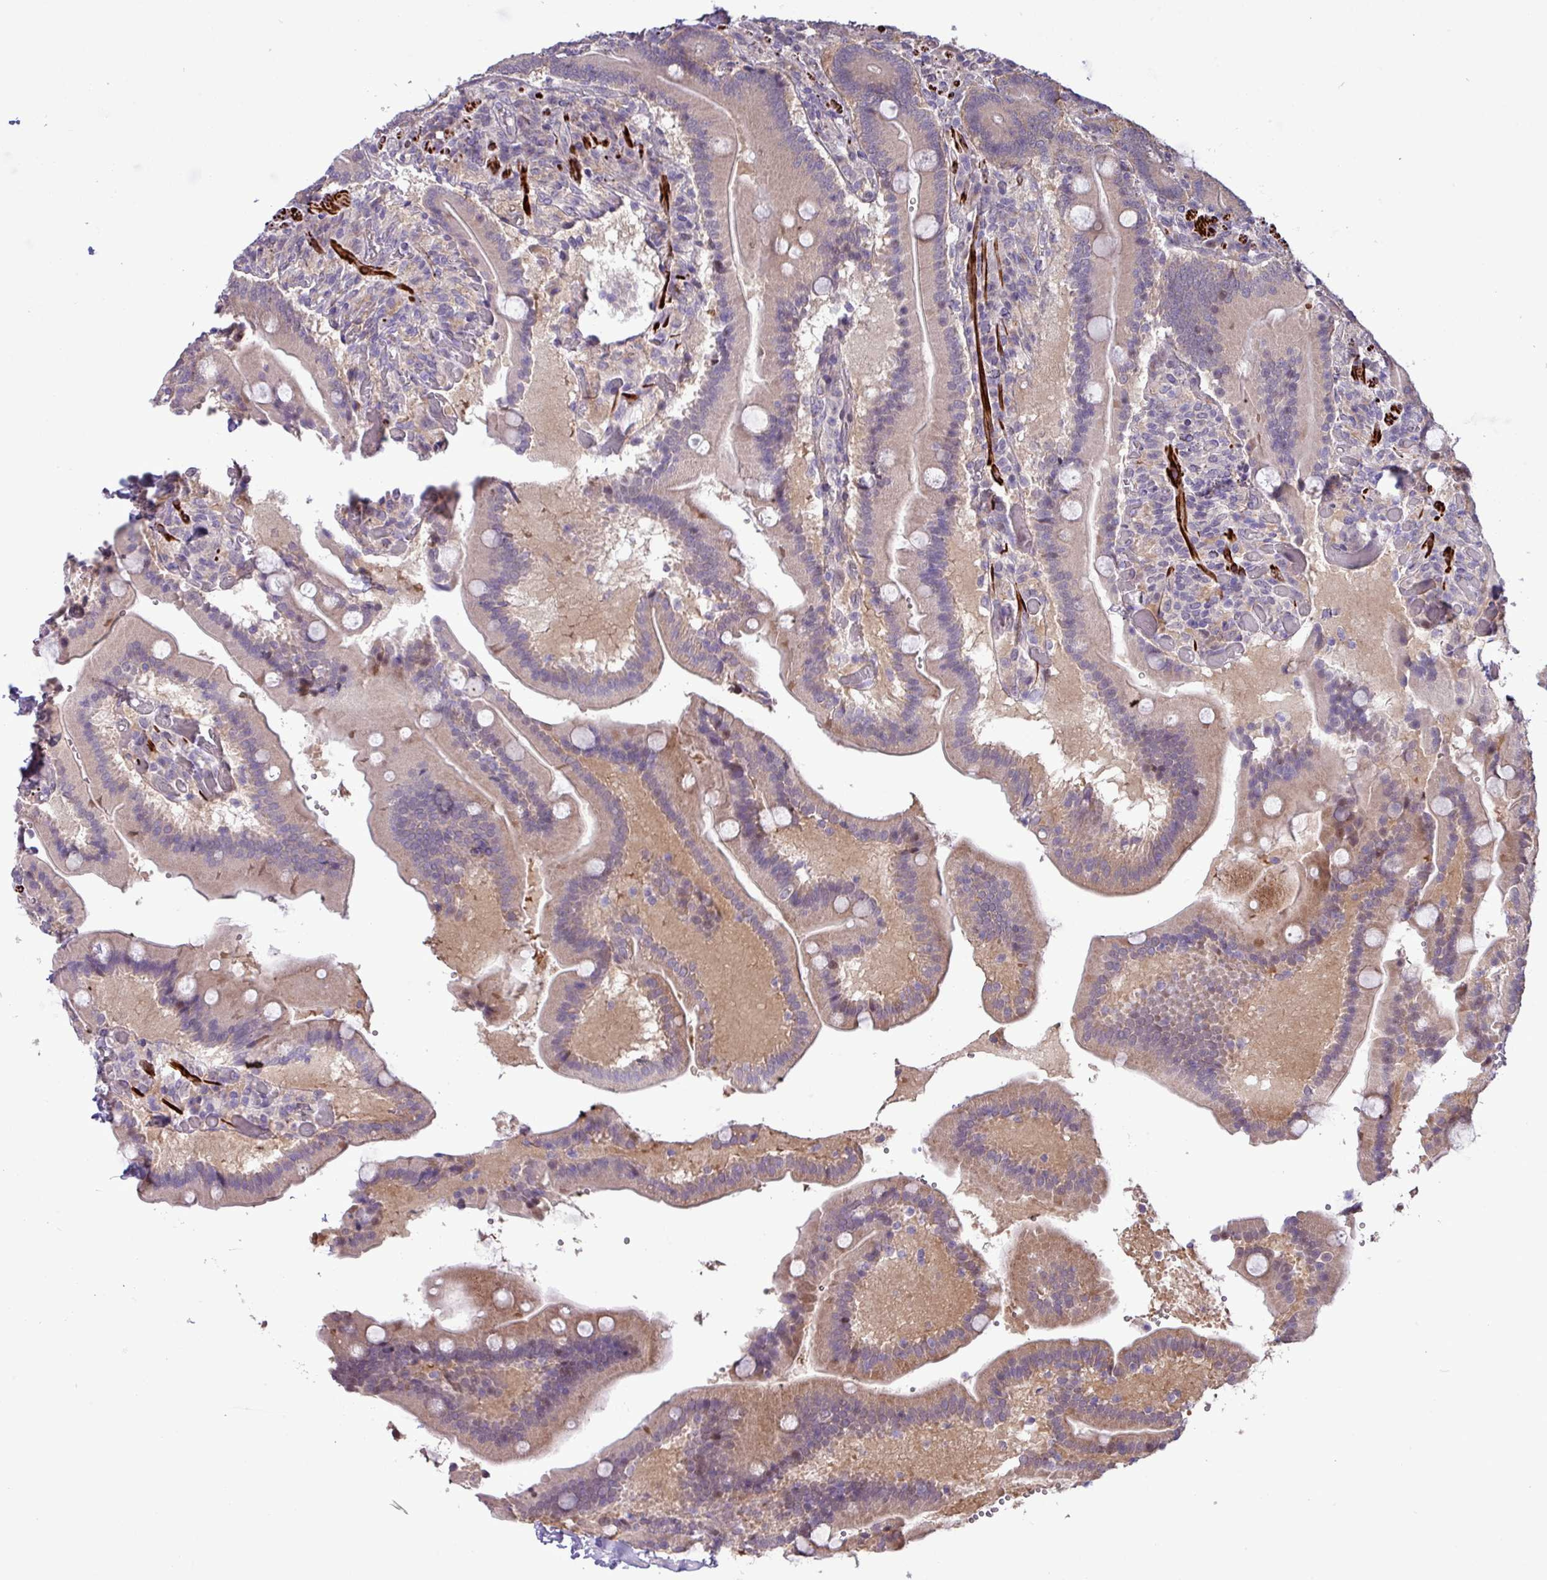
{"staining": {"intensity": "moderate", "quantity": "<25%", "location": "cytoplasmic/membranous"}, "tissue": "duodenum", "cell_type": "Glandular cells", "image_type": "normal", "snomed": [{"axis": "morphology", "description": "Normal tissue, NOS"}, {"axis": "topography", "description": "Duodenum"}], "caption": "This photomicrograph reveals IHC staining of benign human duodenum, with low moderate cytoplasmic/membranous positivity in approximately <25% of glandular cells.", "gene": "RIPPLY1", "patient": {"sex": "female", "age": 62}}